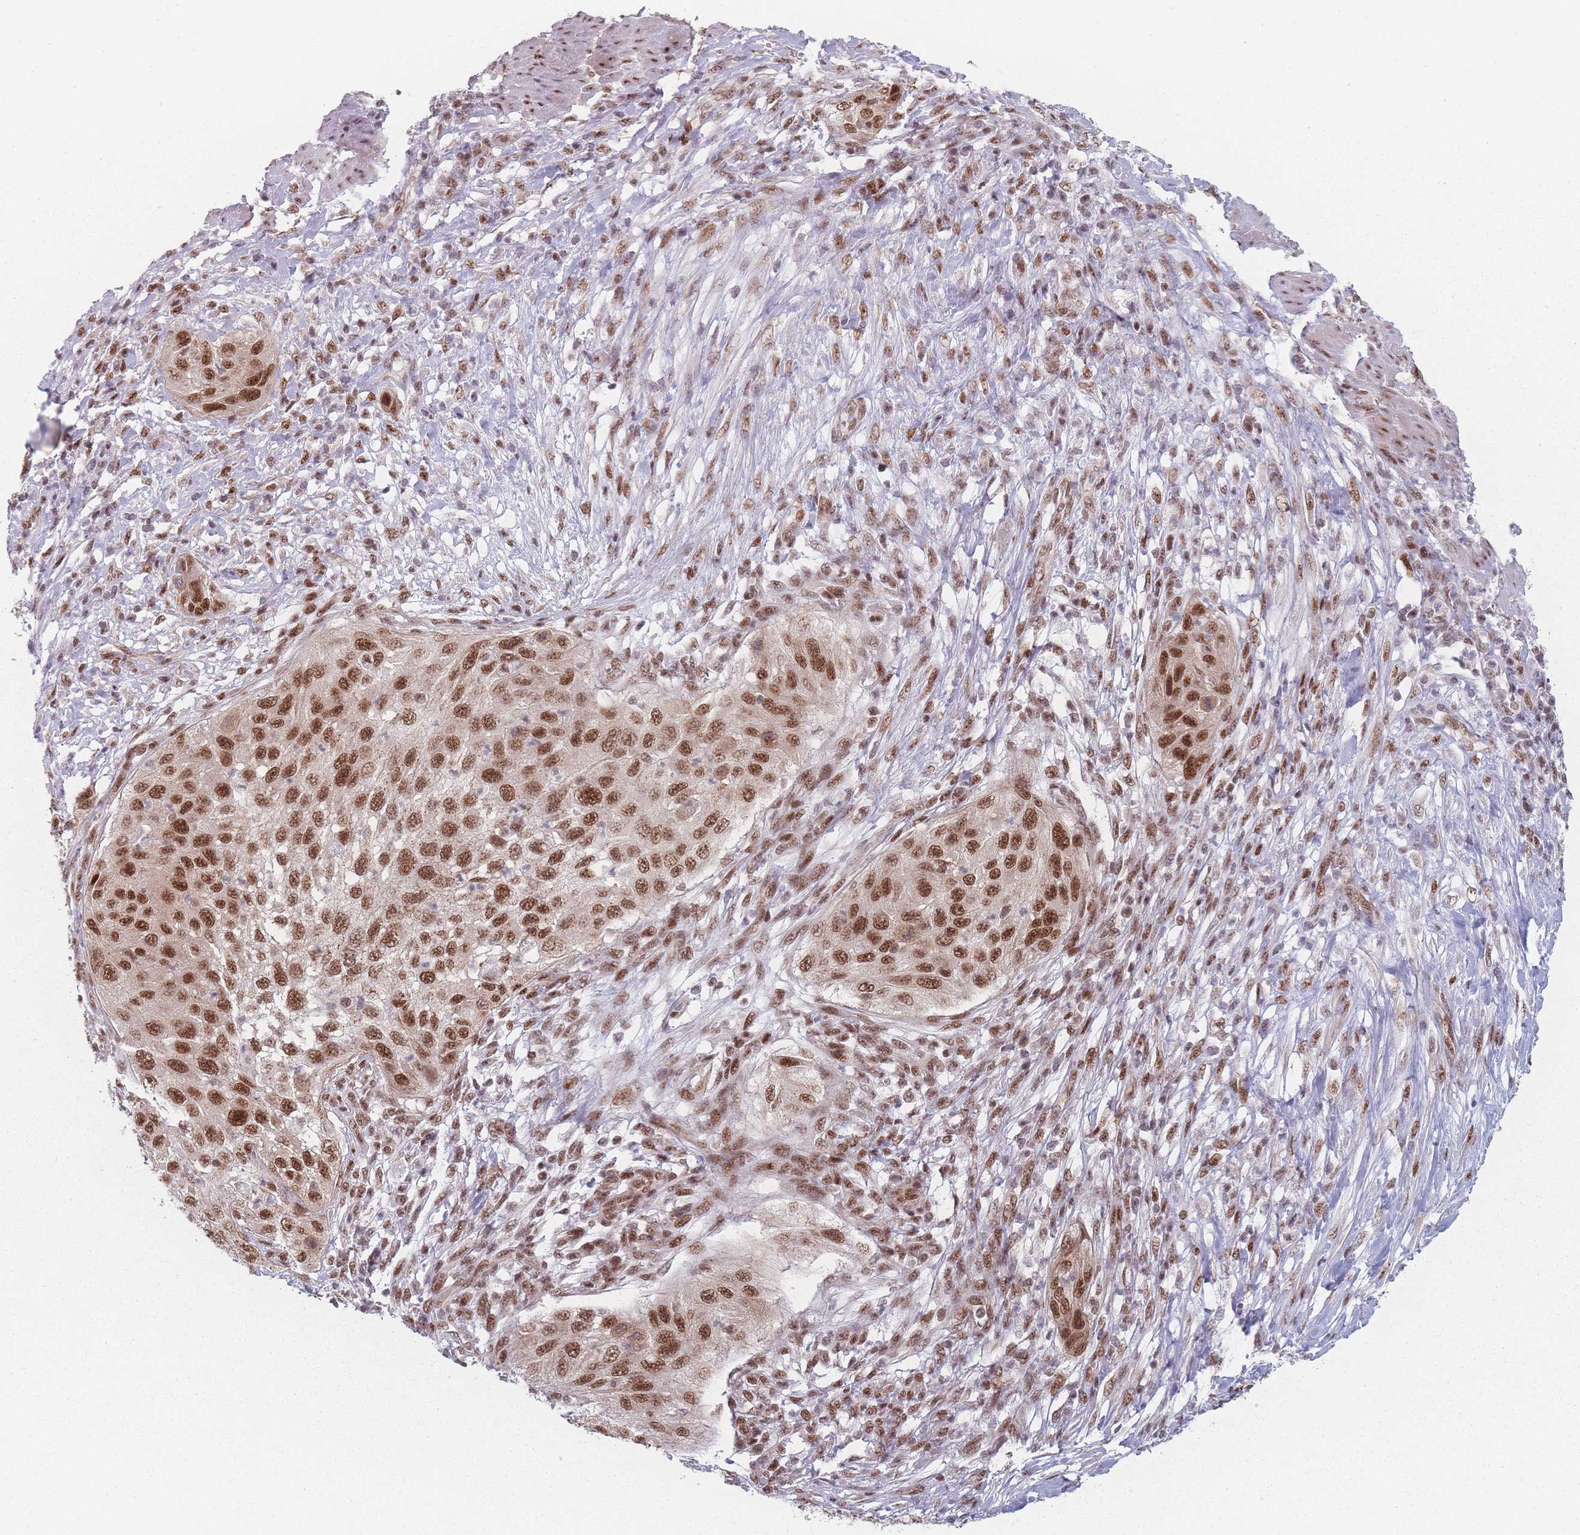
{"staining": {"intensity": "strong", "quantity": ">75%", "location": "nuclear"}, "tissue": "cervical cancer", "cell_type": "Tumor cells", "image_type": "cancer", "snomed": [{"axis": "morphology", "description": "Squamous cell carcinoma, NOS"}, {"axis": "topography", "description": "Cervix"}], "caption": "Tumor cells show high levels of strong nuclear expression in about >75% of cells in human cervical cancer (squamous cell carcinoma).", "gene": "ZC3H14", "patient": {"sex": "female", "age": 42}}